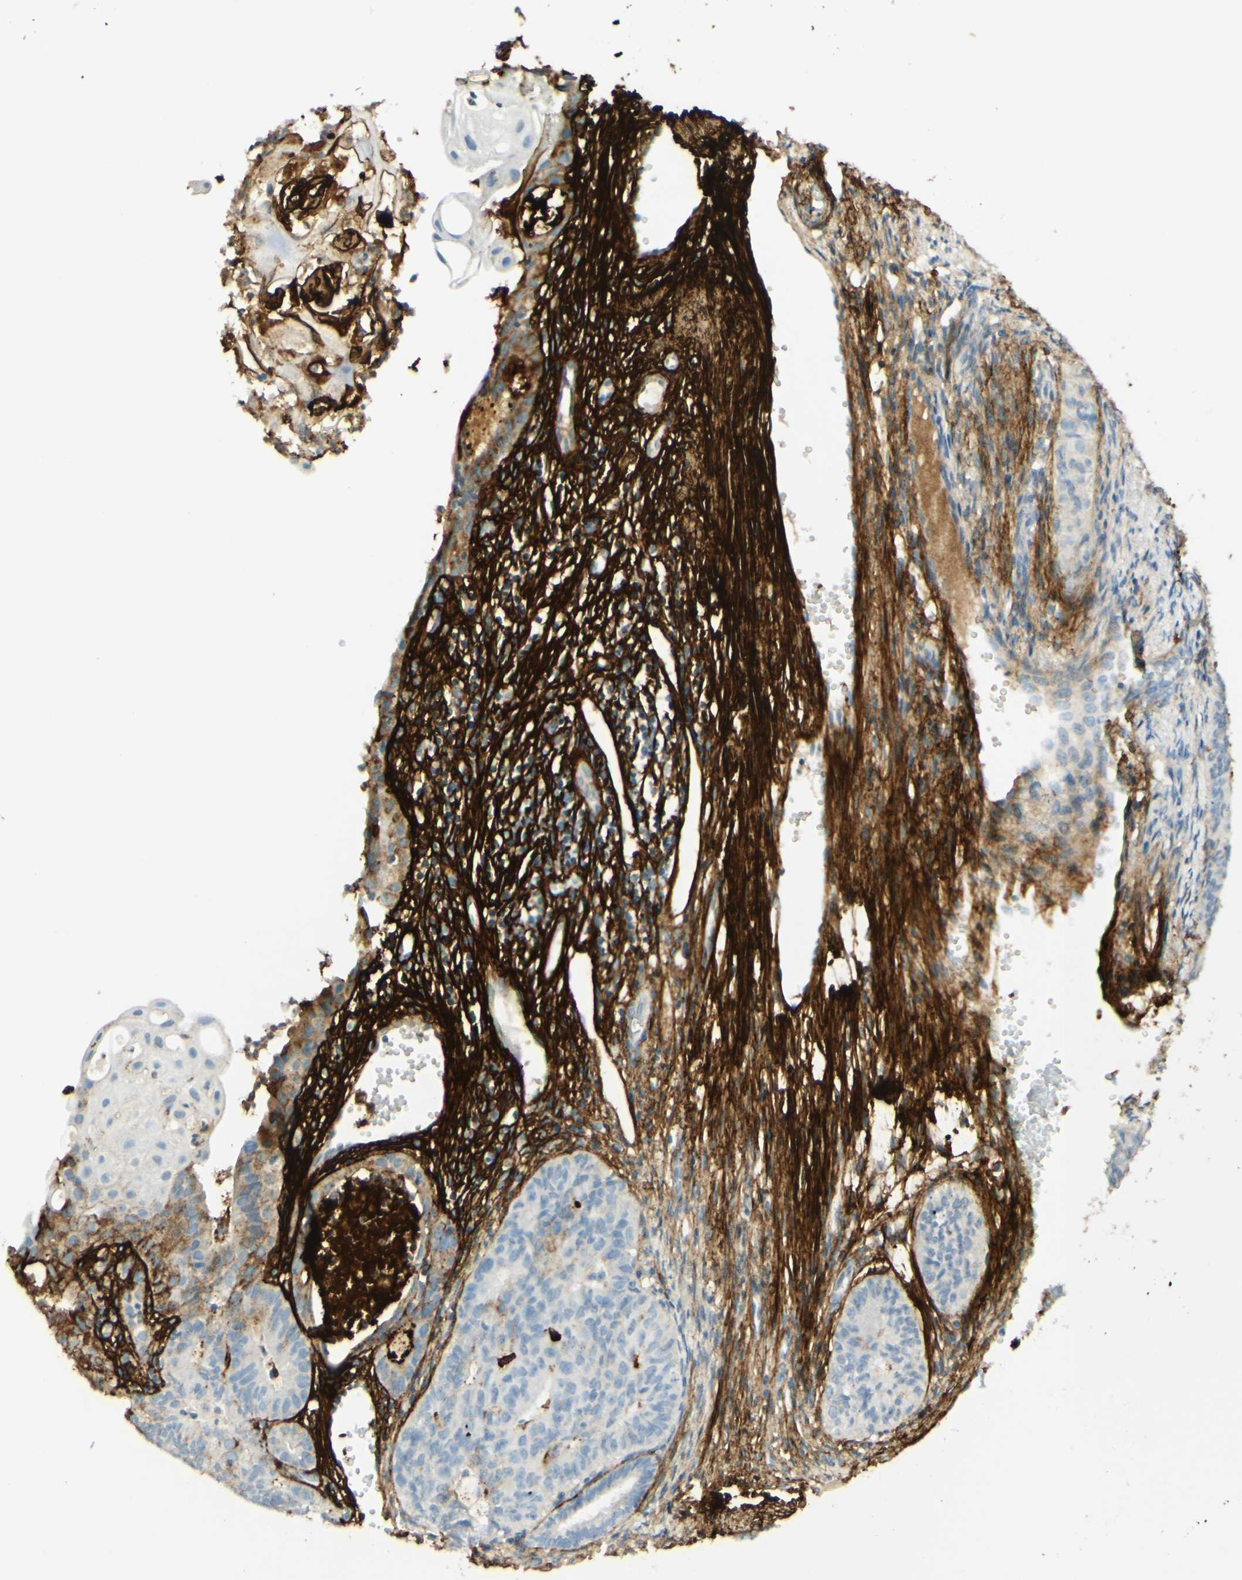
{"staining": {"intensity": "moderate", "quantity": "<25%", "location": "cytoplasmic/membranous"}, "tissue": "endometrial cancer", "cell_type": "Tumor cells", "image_type": "cancer", "snomed": [{"axis": "morphology", "description": "Adenocarcinoma, NOS"}, {"axis": "topography", "description": "Endometrium"}], "caption": "Endometrial adenocarcinoma tissue displays moderate cytoplasmic/membranous expression in about <25% of tumor cells, visualized by immunohistochemistry.", "gene": "TNN", "patient": {"sex": "female", "age": 32}}